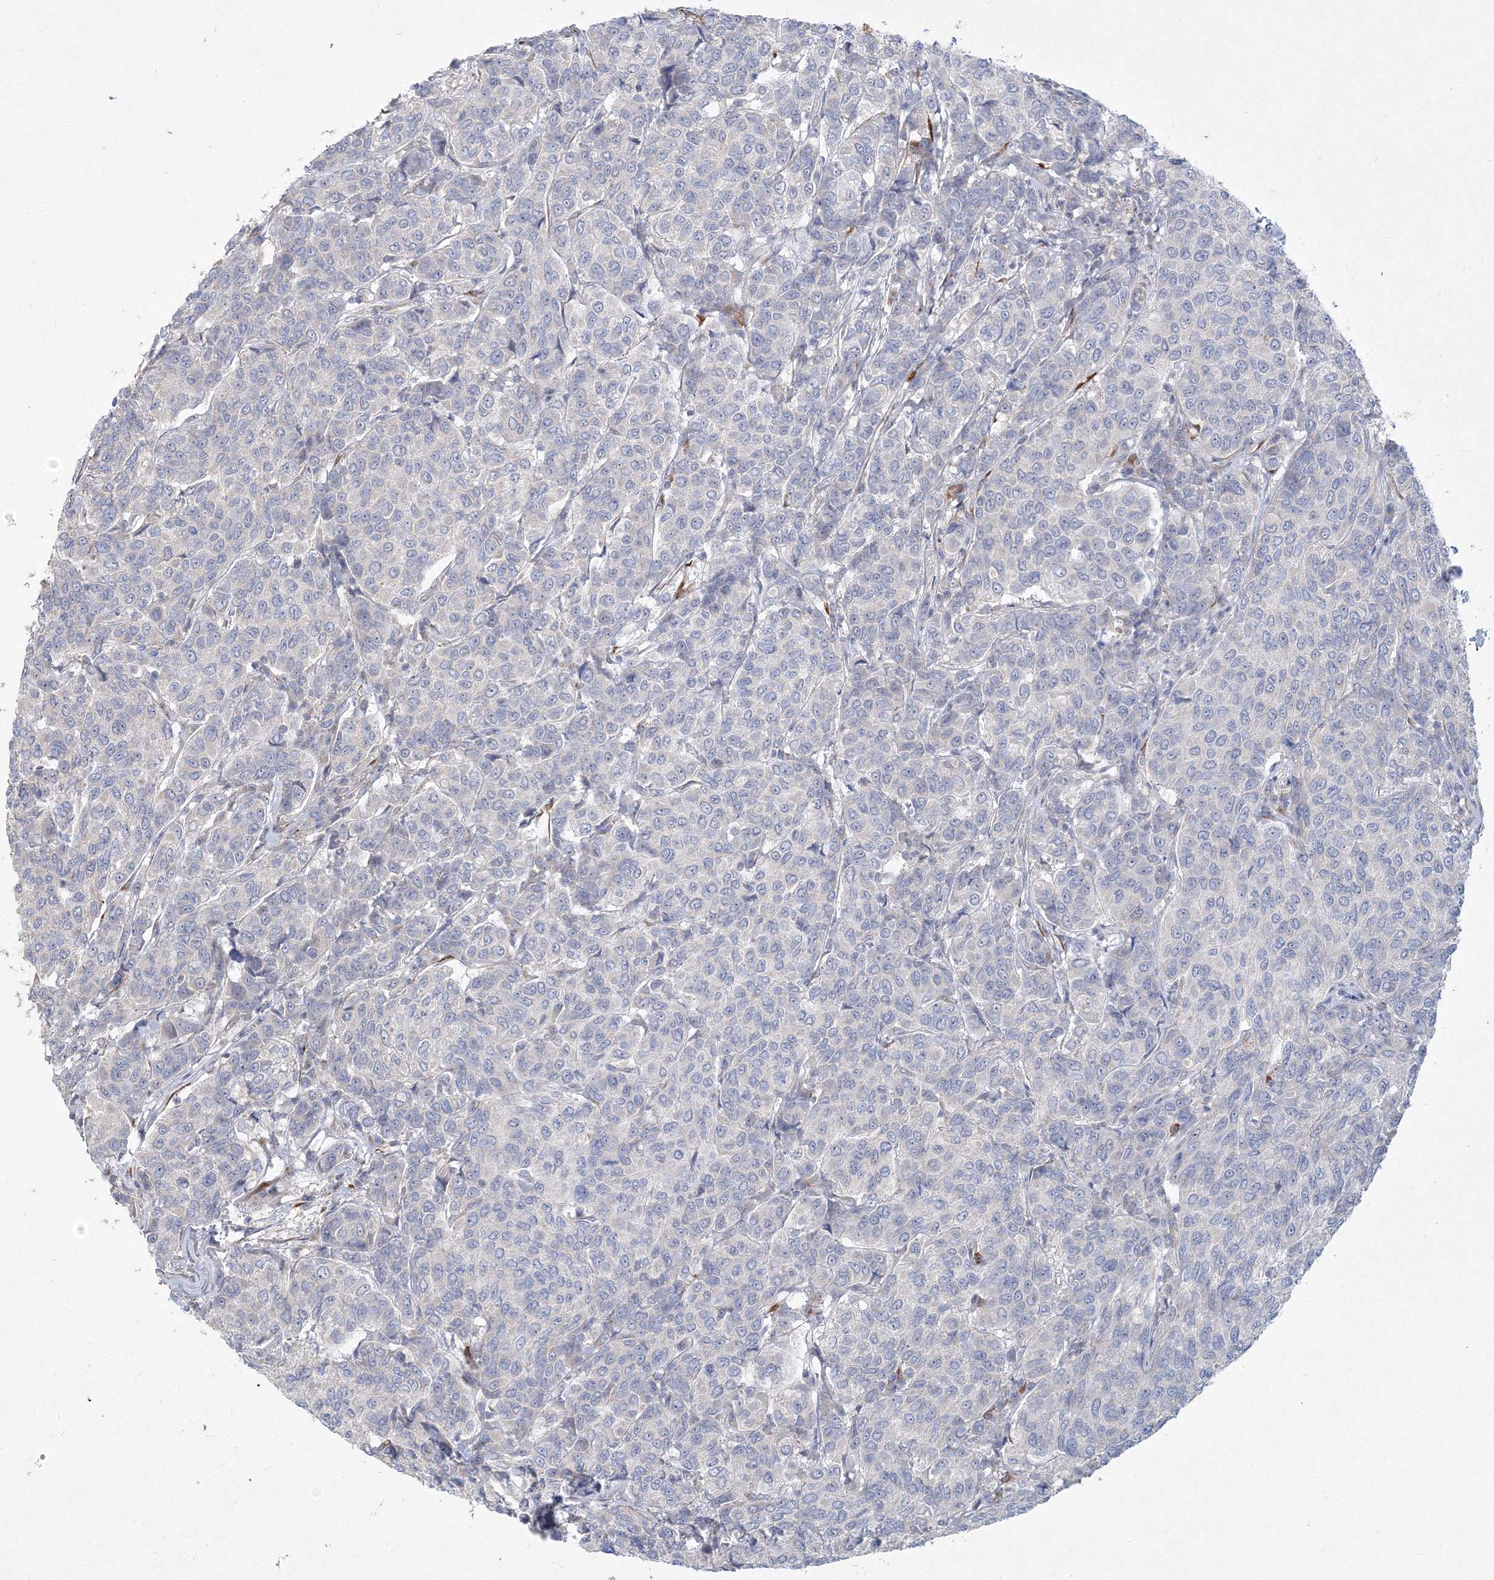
{"staining": {"intensity": "negative", "quantity": "none", "location": "none"}, "tissue": "breast cancer", "cell_type": "Tumor cells", "image_type": "cancer", "snomed": [{"axis": "morphology", "description": "Duct carcinoma"}, {"axis": "topography", "description": "Breast"}], "caption": "Tumor cells show no significant expression in breast cancer.", "gene": "WDR49", "patient": {"sex": "female", "age": 55}}